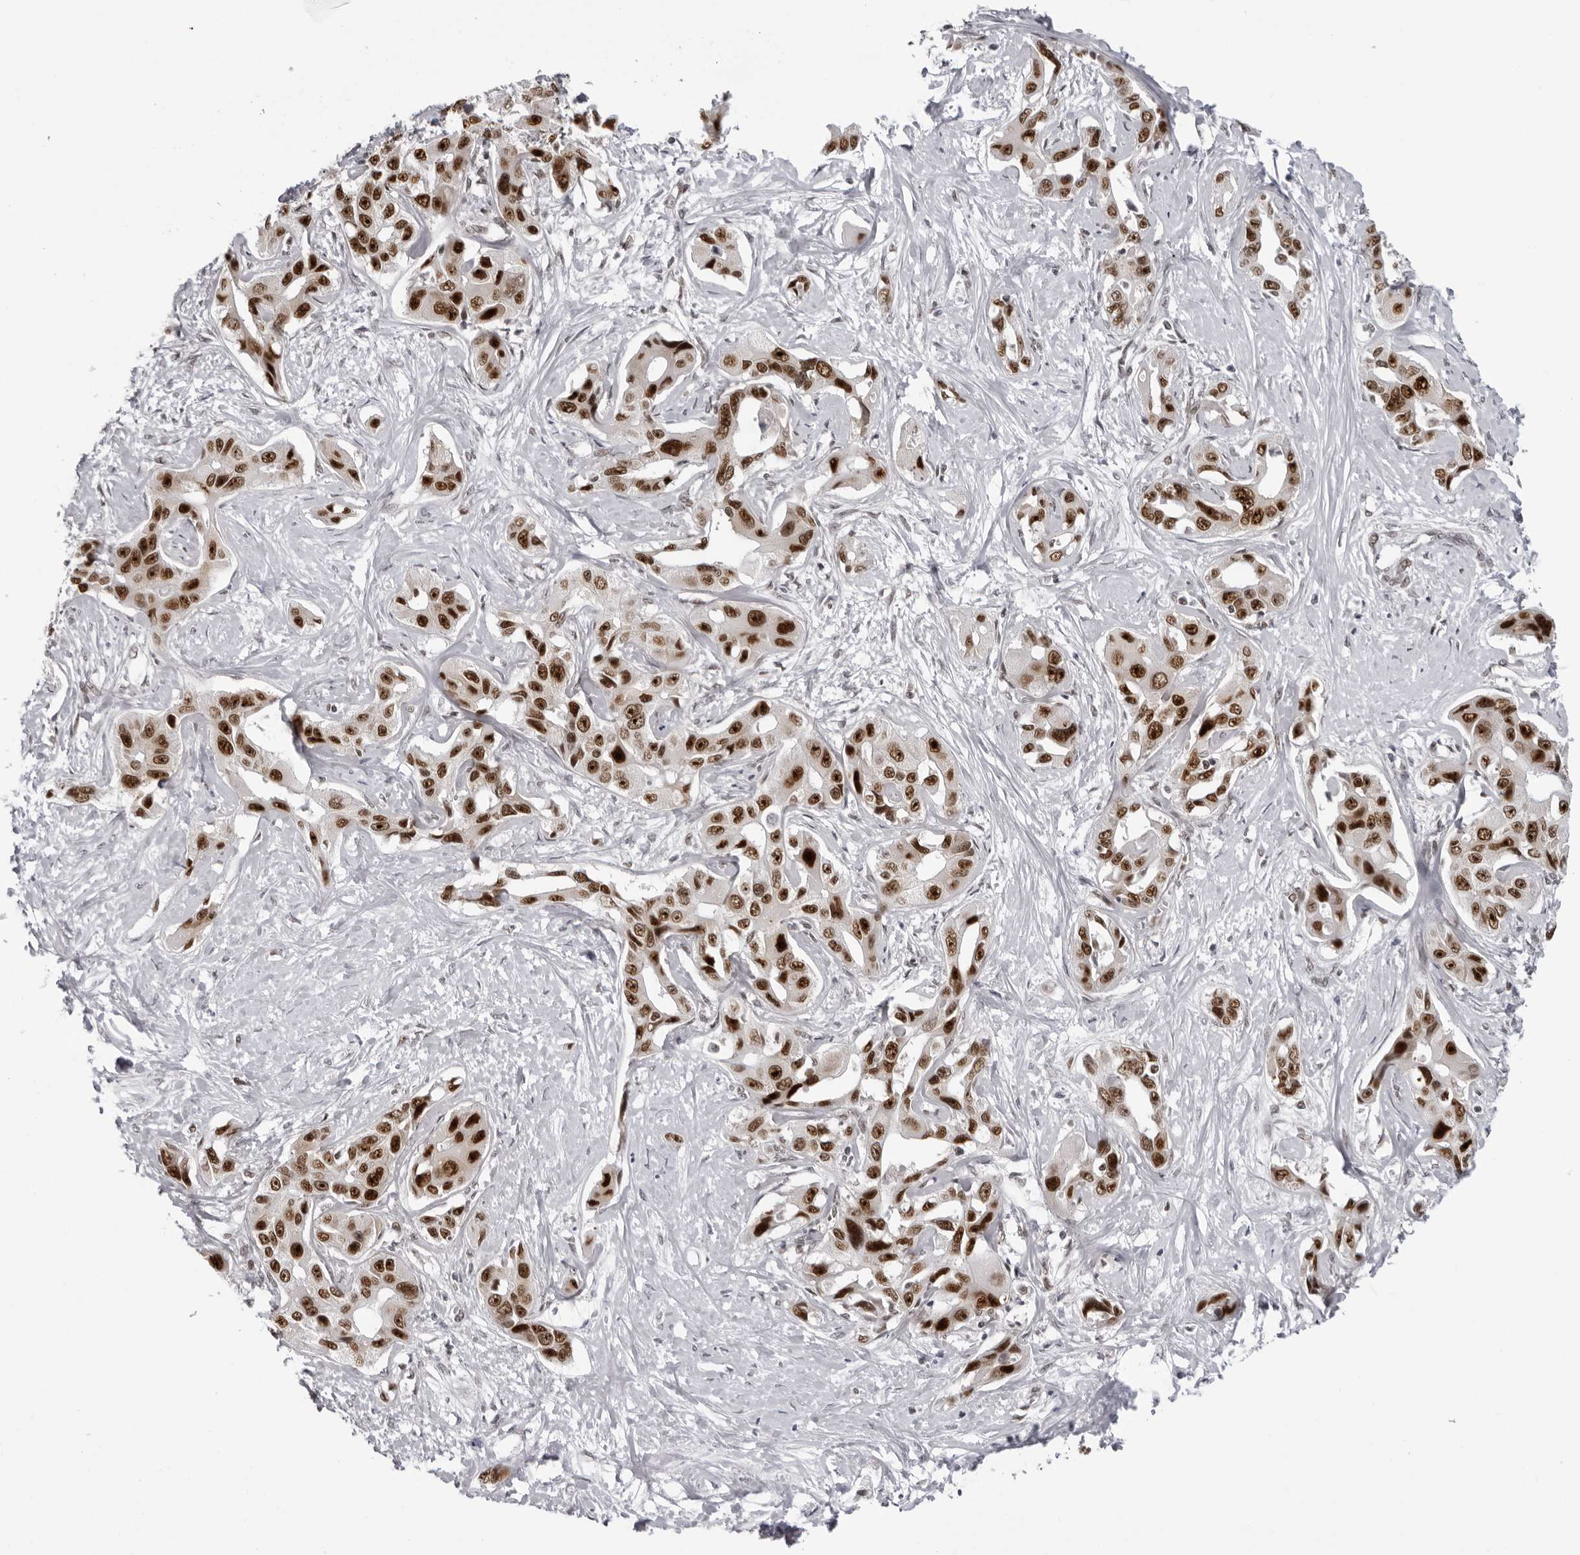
{"staining": {"intensity": "strong", "quantity": ">75%", "location": "nuclear"}, "tissue": "liver cancer", "cell_type": "Tumor cells", "image_type": "cancer", "snomed": [{"axis": "morphology", "description": "Cholangiocarcinoma"}, {"axis": "topography", "description": "Liver"}], "caption": "Tumor cells exhibit high levels of strong nuclear staining in approximately >75% of cells in liver cancer. Nuclei are stained in blue.", "gene": "HEXIM2", "patient": {"sex": "male", "age": 59}}